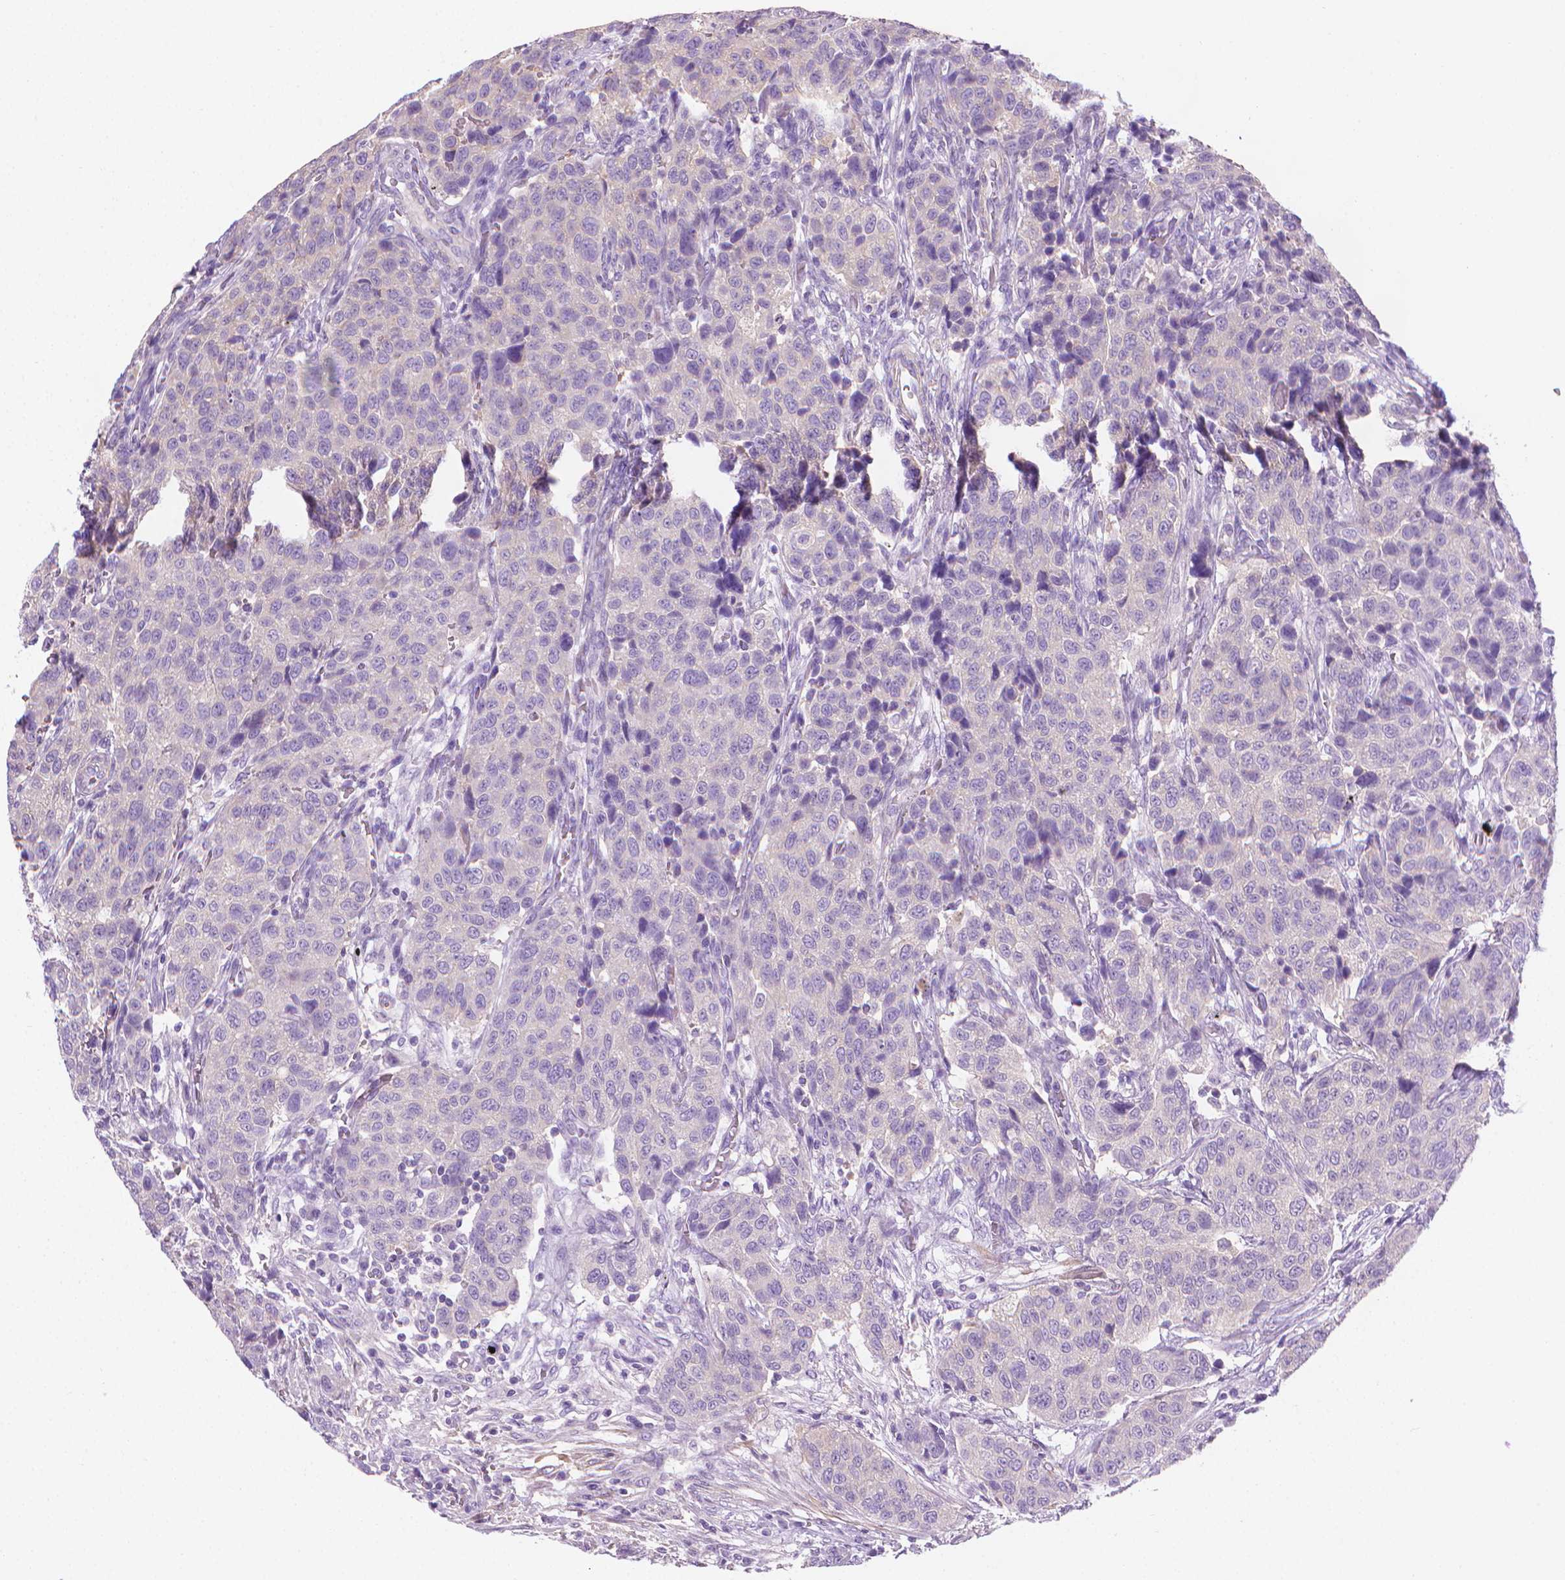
{"staining": {"intensity": "negative", "quantity": "none", "location": "none"}, "tissue": "urothelial cancer", "cell_type": "Tumor cells", "image_type": "cancer", "snomed": [{"axis": "morphology", "description": "Urothelial carcinoma, High grade"}, {"axis": "topography", "description": "Urinary bladder"}], "caption": "A photomicrograph of human urothelial cancer is negative for staining in tumor cells.", "gene": "FASN", "patient": {"sex": "female", "age": 58}}